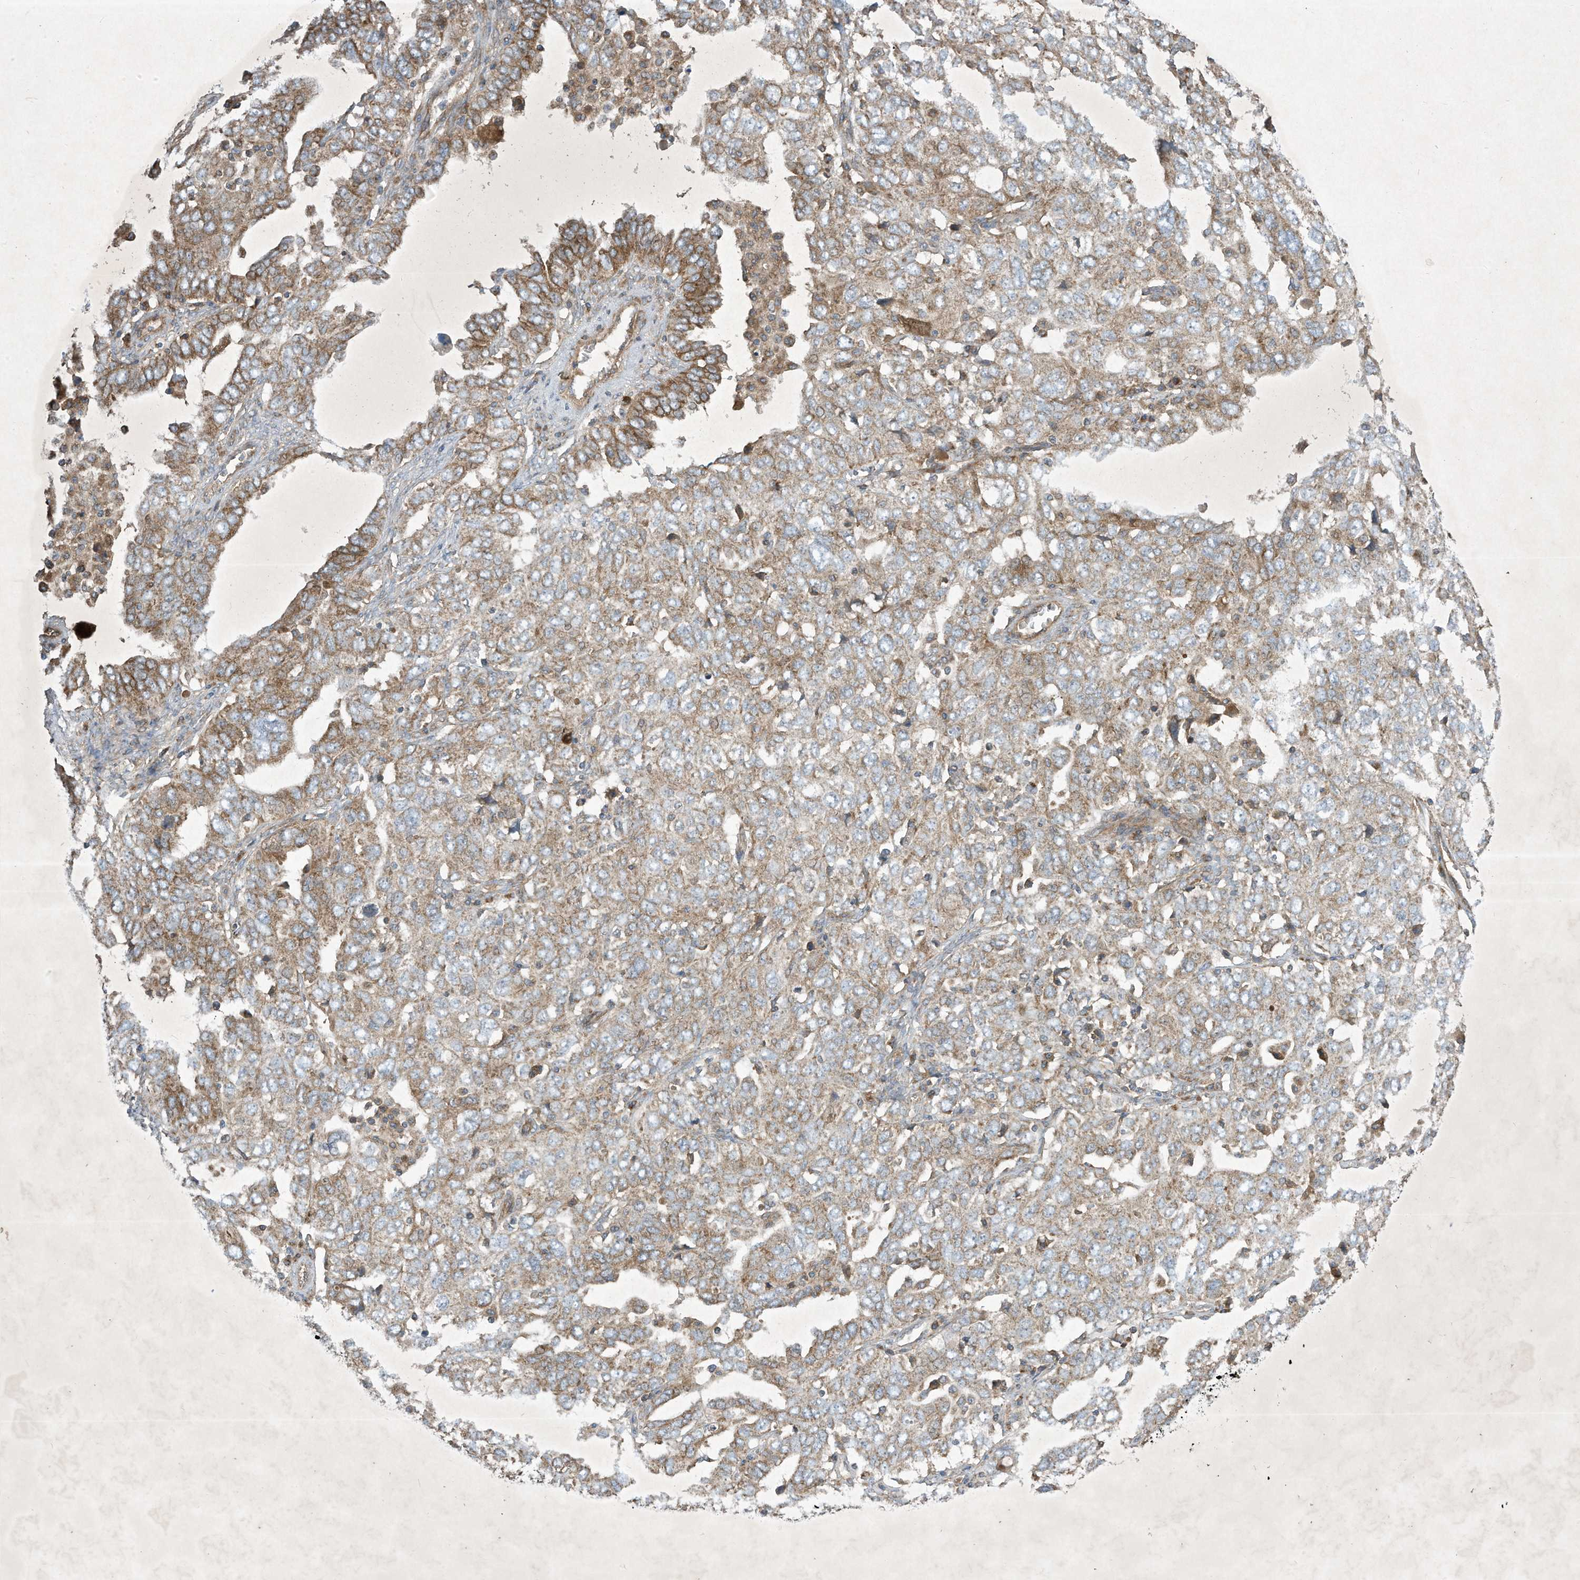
{"staining": {"intensity": "moderate", "quantity": "25%-75%", "location": "cytoplasmic/membranous"}, "tissue": "ovarian cancer", "cell_type": "Tumor cells", "image_type": "cancer", "snomed": [{"axis": "morphology", "description": "Carcinoma, endometroid"}, {"axis": "topography", "description": "Ovary"}], "caption": "An image showing moderate cytoplasmic/membranous staining in approximately 25%-75% of tumor cells in ovarian endometroid carcinoma, as visualized by brown immunohistochemical staining.", "gene": "SYNJ2", "patient": {"sex": "female", "age": 62}}